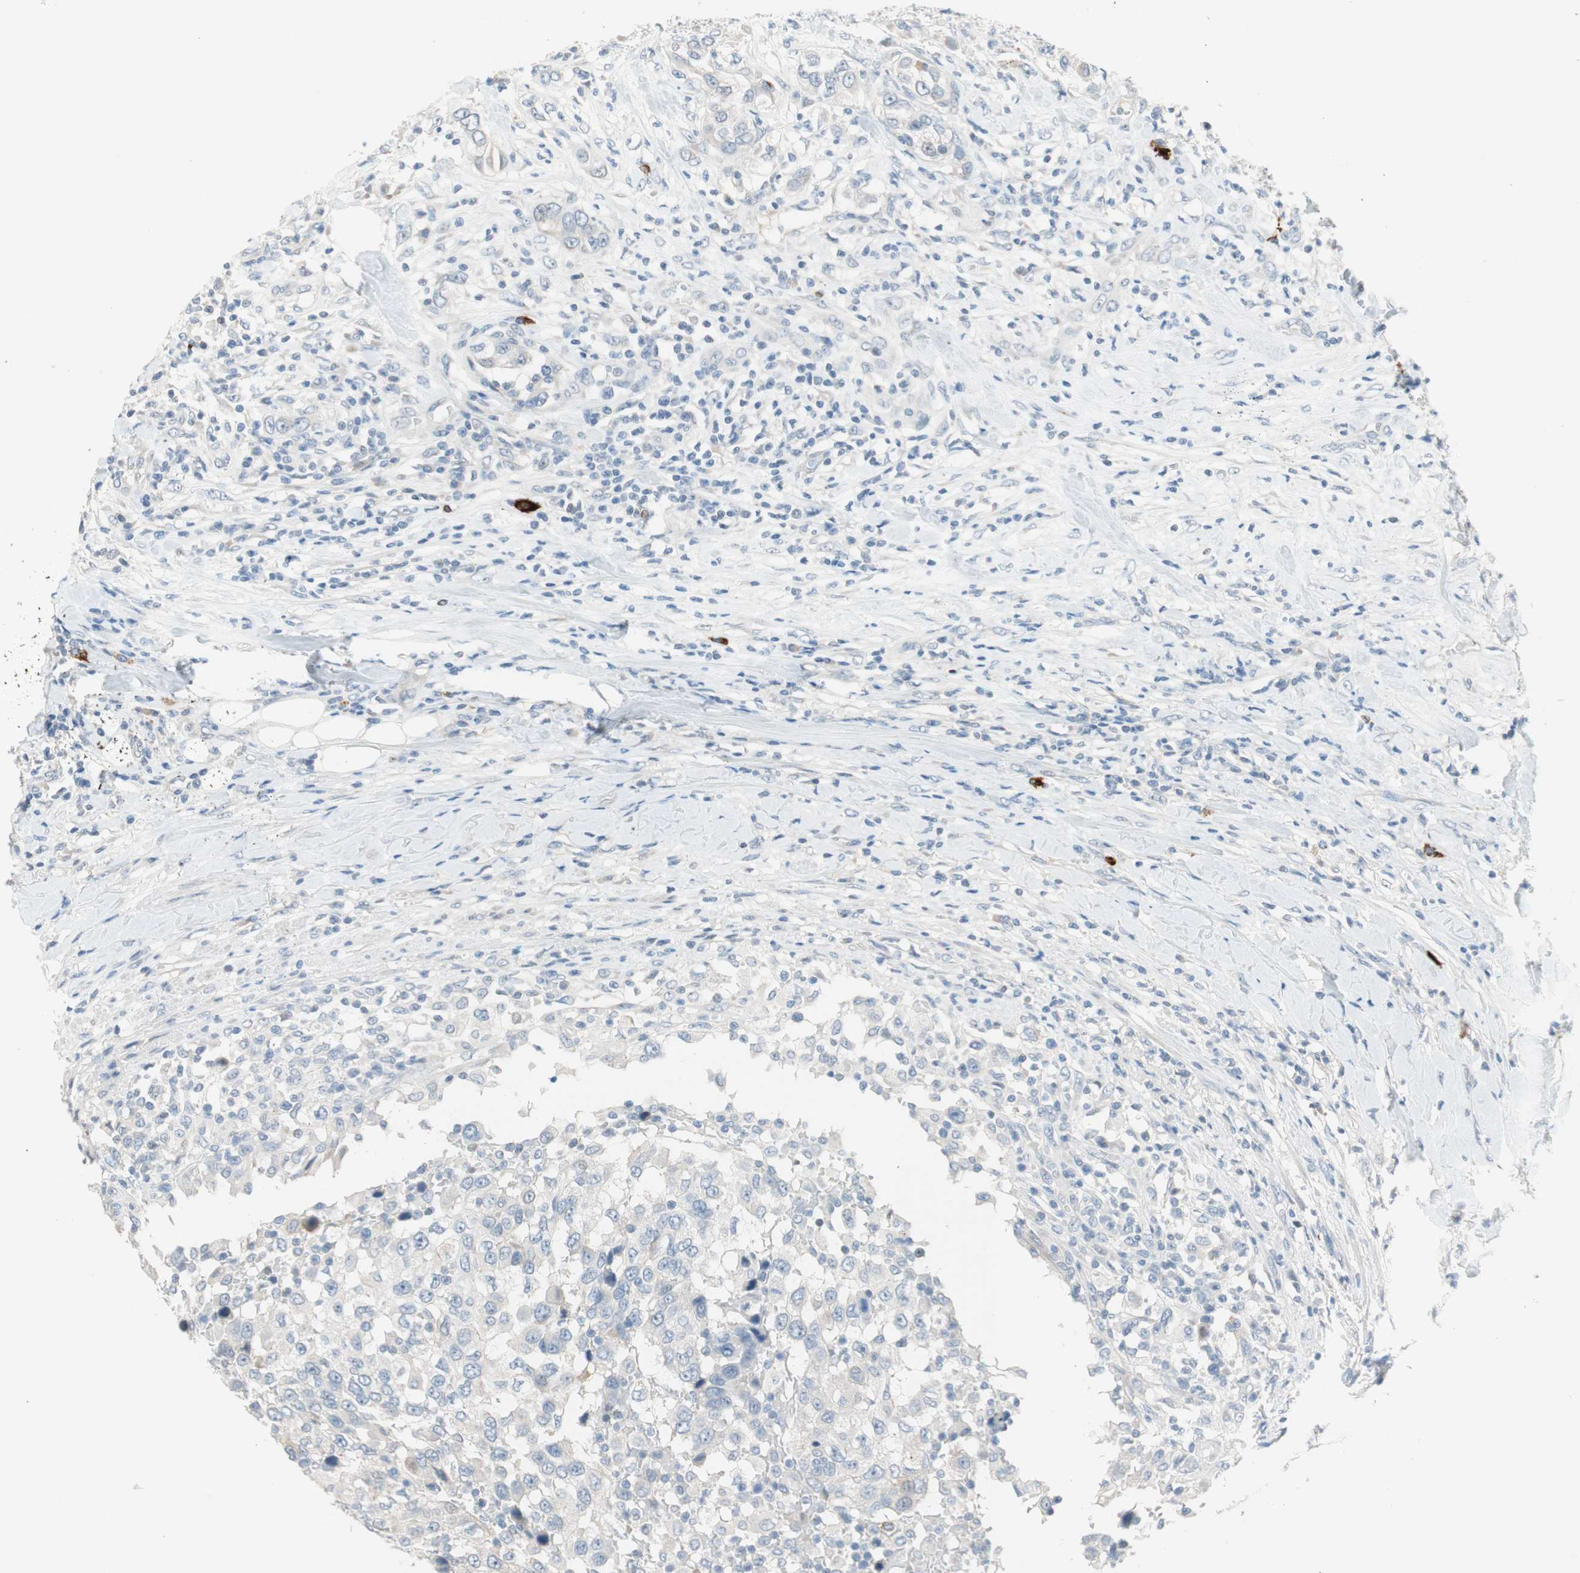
{"staining": {"intensity": "negative", "quantity": "none", "location": "none"}, "tissue": "urothelial cancer", "cell_type": "Tumor cells", "image_type": "cancer", "snomed": [{"axis": "morphology", "description": "Urothelial carcinoma, High grade"}, {"axis": "topography", "description": "Urinary bladder"}], "caption": "Human urothelial cancer stained for a protein using IHC reveals no staining in tumor cells.", "gene": "PDZK1", "patient": {"sex": "female", "age": 80}}